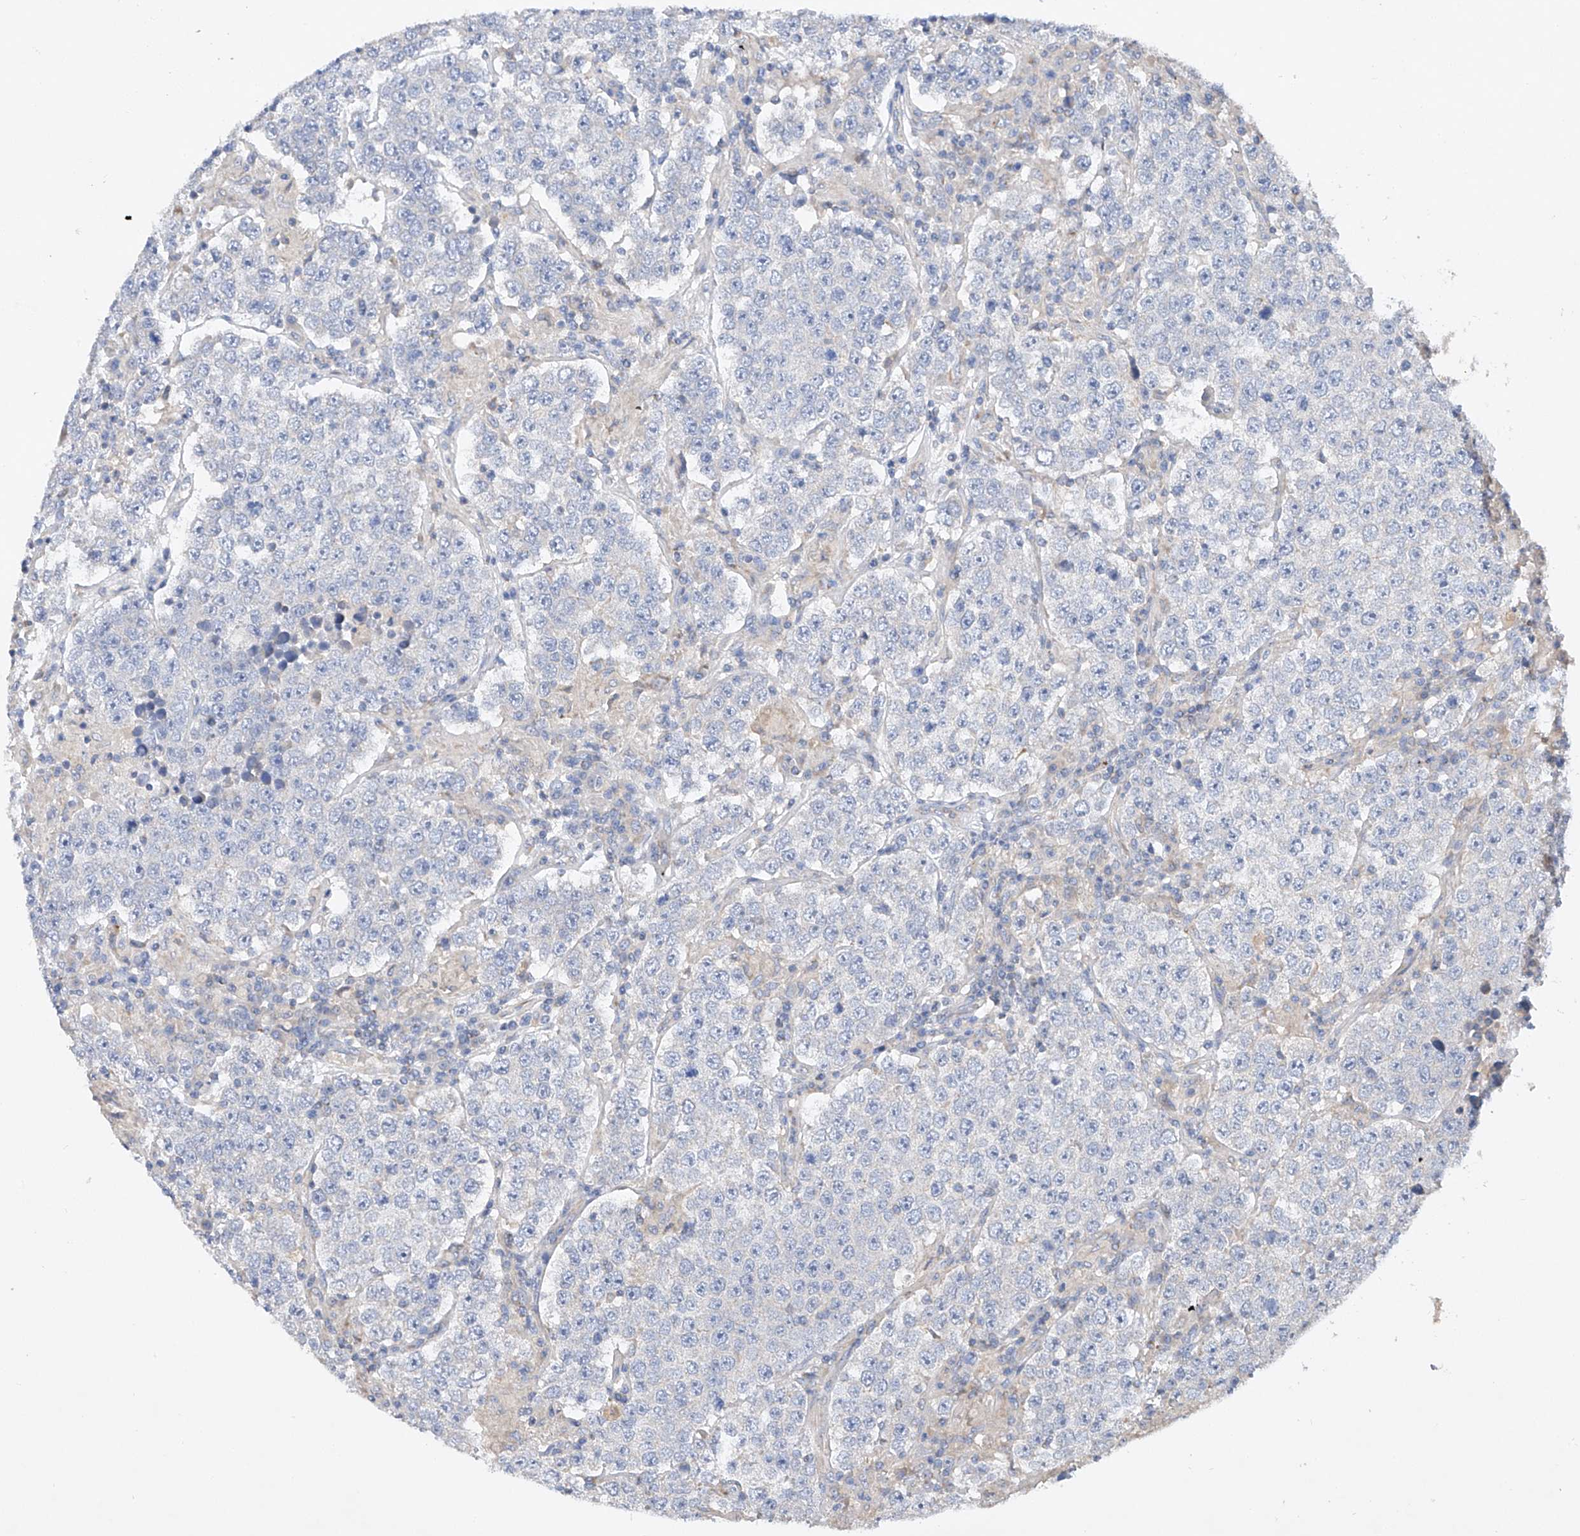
{"staining": {"intensity": "negative", "quantity": "none", "location": "none"}, "tissue": "testis cancer", "cell_type": "Tumor cells", "image_type": "cancer", "snomed": [{"axis": "morphology", "description": "Normal tissue, NOS"}, {"axis": "morphology", "description": "Urothelial carcinoma, High grade"}, {"axis": "morphology", "description": "Seminoma, NOS"}, {"axis": "morphology", "description": "Carcinoma, Embryonal, NOS"}, {"axis": "topography", "description": "Urinary bladder"}, {"axis": "topography", "description": "Testis"}], "caption": "Immunohistochemistry histopathology image of testis cancer stained for a protein (brown), which shows no expression in tumor cells.", "gene": "AMD1", "patient": {"sex": "male", "age": 41}}